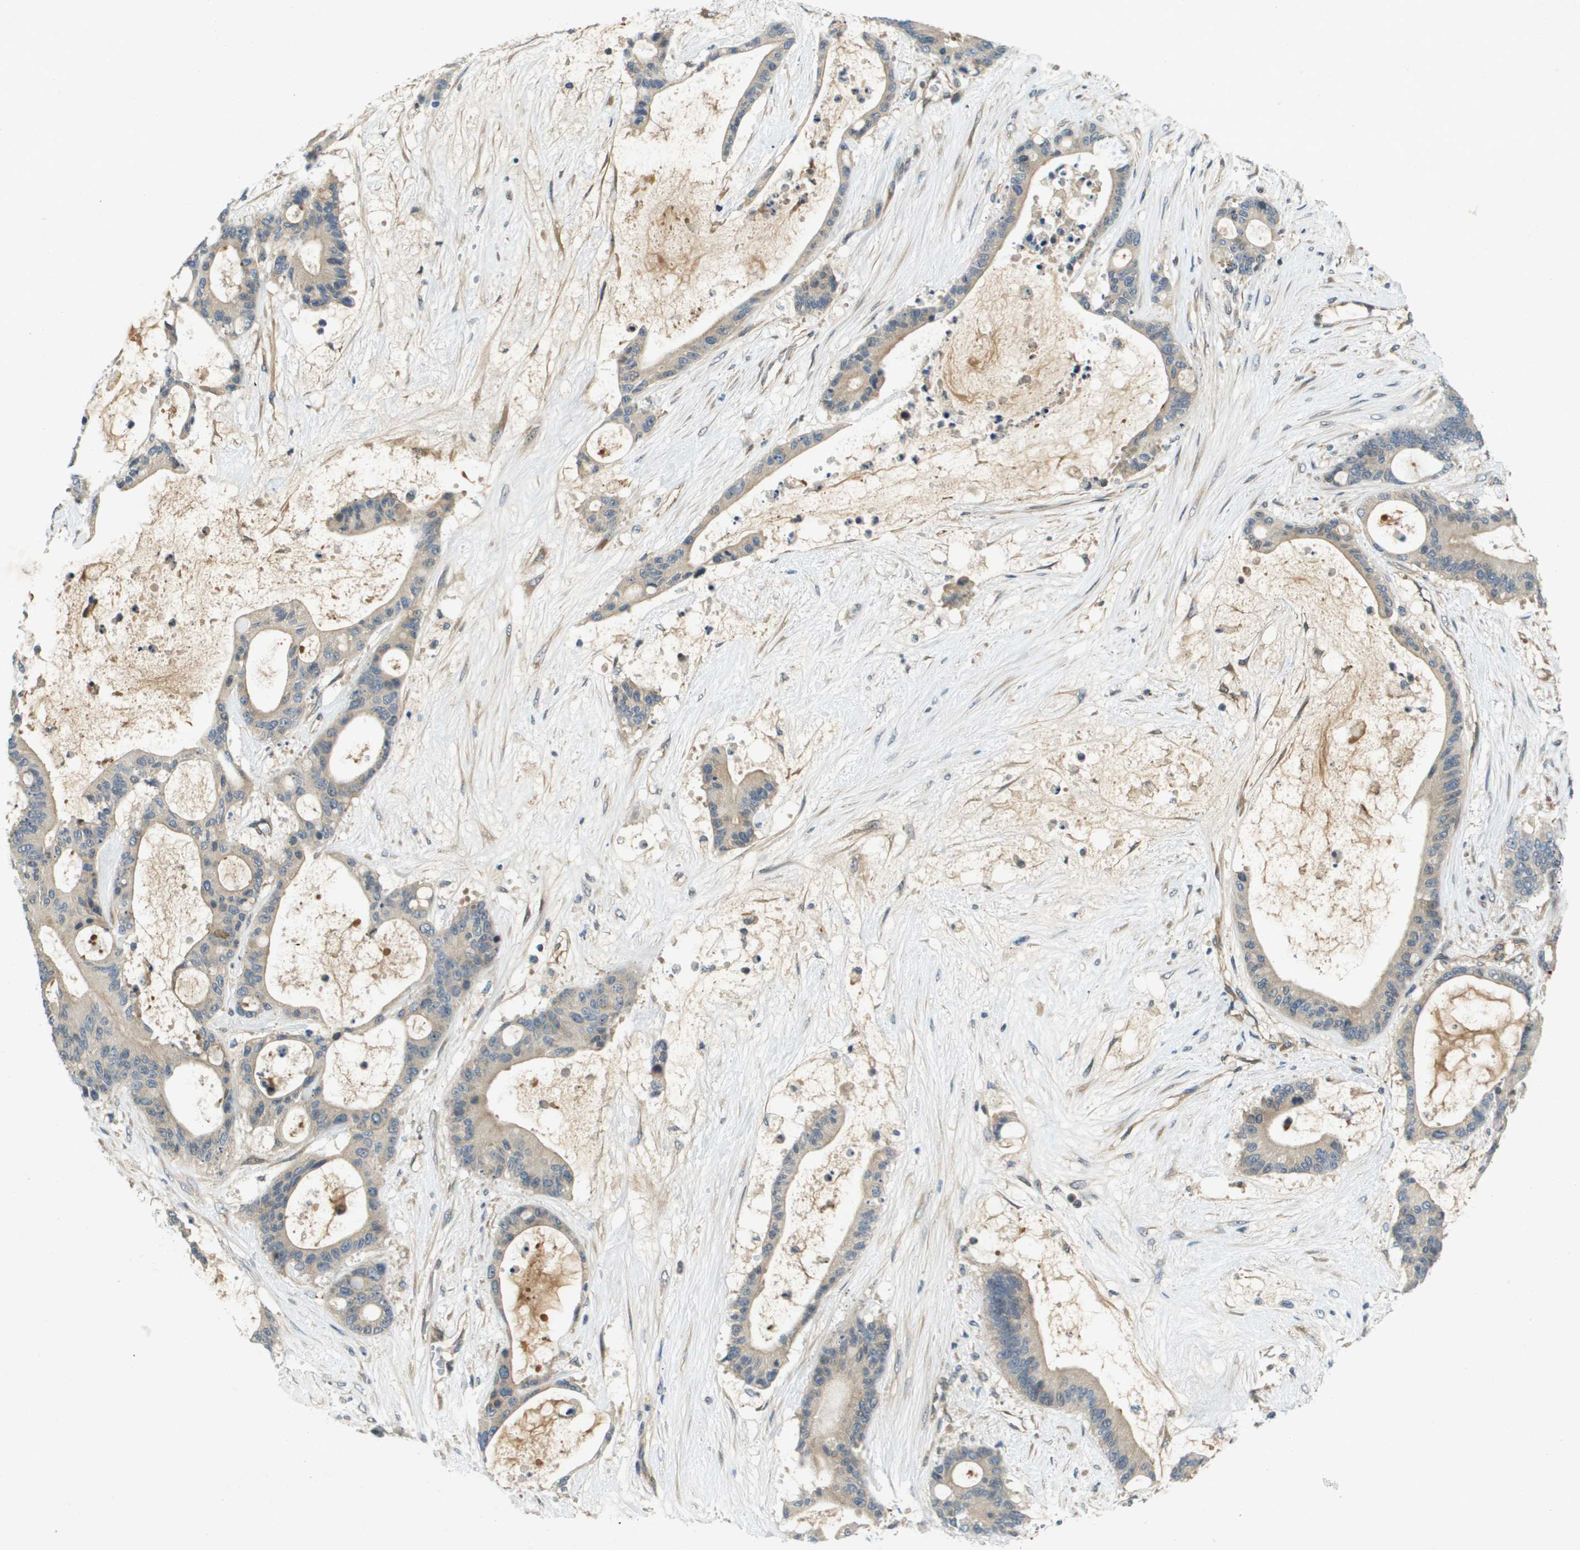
{"staining": {"intensity": "weak", "quantity": ">75%", "location": "cytoplasmic/membranous"}, "tissue": "liver cancer", "cell_type": "Tumor cells", "image_type": "cancer", "snomed": [{"axis": "morphology", "description": "Cholangiocarcinoma"}, {"axis": "topography", "description": "Liver"}], "caption": "Immunohistochemistry (IHC) micrograph of neoplastic tissue: human cholangiocarcinoma (liver) stained using immunohistochemistry exhibits low levels of weak protein expression localized specifically in the cytoplasmic/membranous of tumor cells, appearing as a cytoplasmic/membranous brown color.", "gene": "PGAP3", "patient": {"sex": "female", "age": 73}}